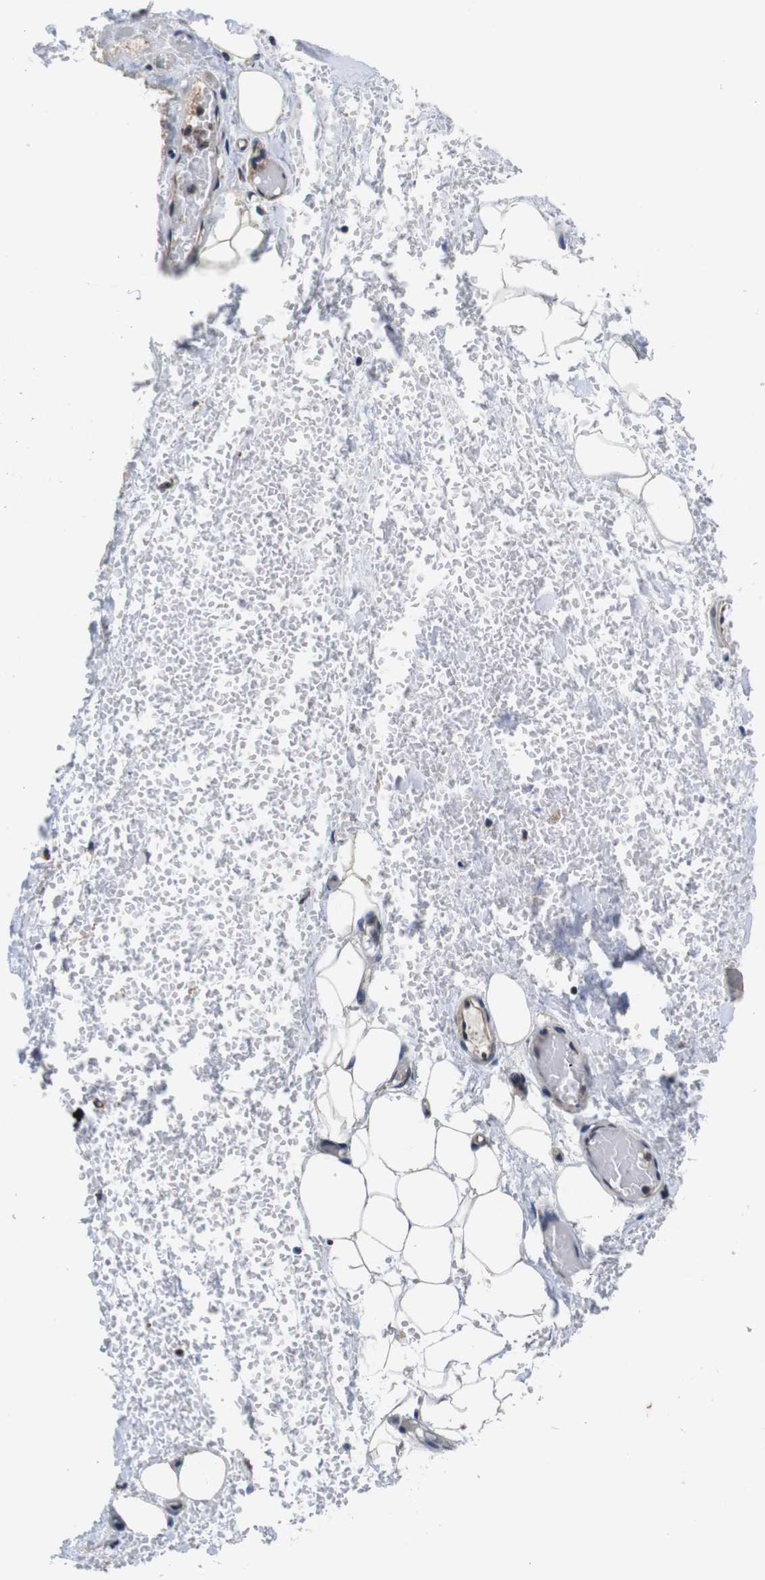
{"staining": {"intensity": "weak", "quantity": "<25%", "location": "cytoplasmic/membranous"}, "tissue": "adipose tissue", "cell_type": "Adipocytes", "image_type": "normal", "snomed": [{"axis": "morphology", "description": "Normal tissue, NOS"}, {"axis": "morphology", "description": "Adenocarcinoma, NOS"}, {"axis": "topography", "description": "Esophagus"}], "caption": "DAB immunohistochemical staining of benign adipose tissue exhibits no significant expression in adipocytes.", "gene": "MARCHF7", "patient": {"sex": "male", "age": 62}}